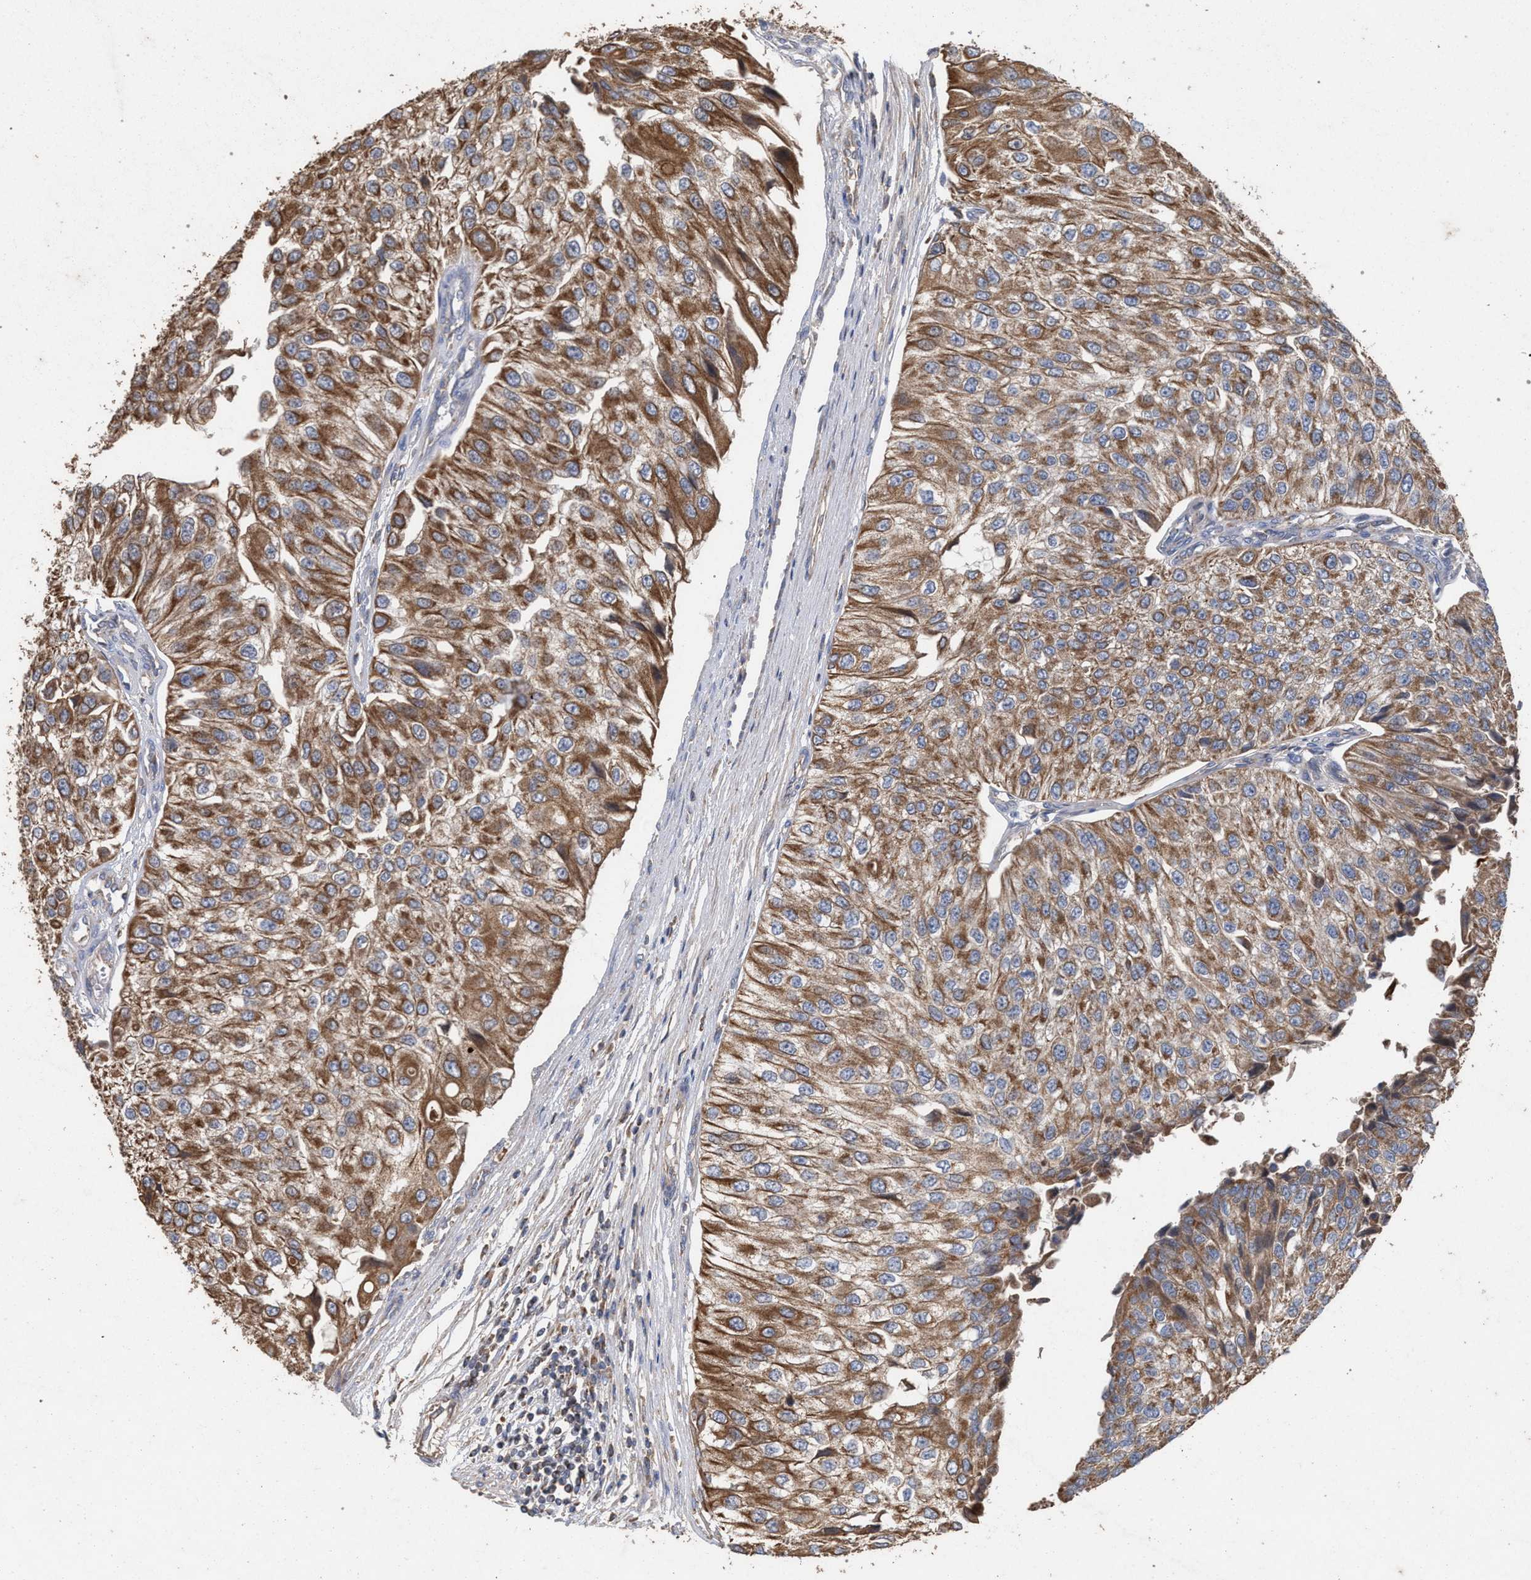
{"staining": {"intensity": "moderate", "quantity": ">75%", "location": "cytoplasmic/membranous"}, "tissue": "urothelial cancer", "cell_type": "Tumor cells", "image_type": "cancer", "snomed": [{"axis": "morphology", "description": "Urothelial carcinoma, High grade"}, {"axis": "topography", "description": "Kidney"}, {"axis": "topography", "description": "Urinary bladder"}], "caption": "High-magnification brightfield microscopy of urothelial carcinoma (high-grade) stained with DAB (3,3'-diaminobenzidine) (brown) and counterstained with hematoxylin (blue). tumor cells exhibit moderate cytoplasmic/membranous positivity is seen in about>75% of cells. Immunohistochemistry (ihc) stains the protein in brown and the nuclei are stained blue.", "gene": "BCL2L12", "patient": {"sex": "male", "age": 77}}